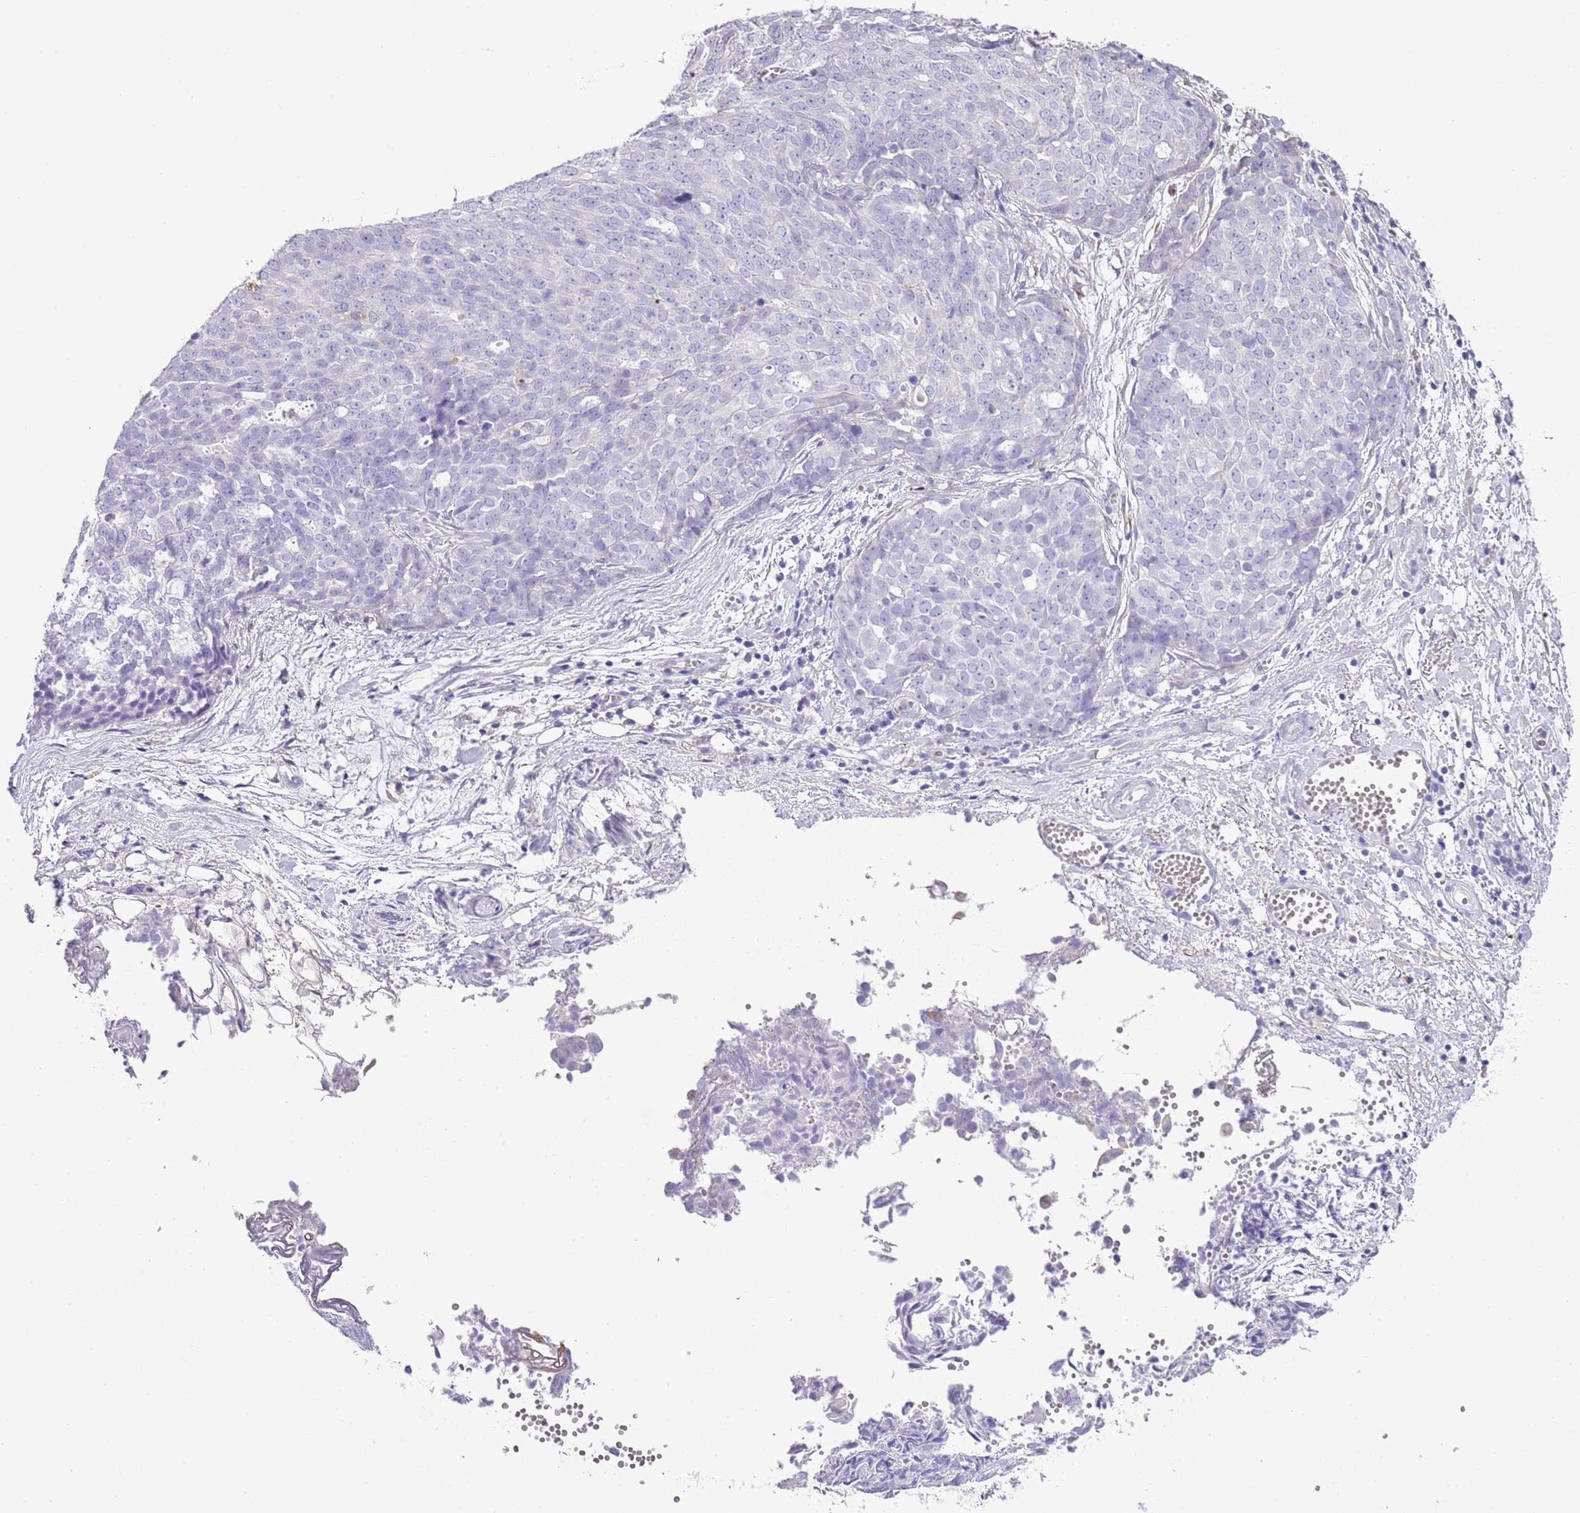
{"staining": {"intensity": "negative", "quantity": "none", "location": "none"}, "tissue": "ovarian cancer", "cell_type": "Tumor cells", "image_type": "cancer", "snomed": [{"axis": "morphology", "description": "Cystadenocarcinoma, serous, NOS"}, {"axis": "topography", "description": "Soft tissue"}, {"axis": "topography", "description": "Ovary"}], "caption": "An immunohistochemistry micrograph of ovarian cancer (serous cystadenocarcinoma) is shown. There is no staining in tumor cells of ovarian cancer (serous cystadenocarcinoma).", "gene": "ABHD17C", "patient": {"sex": "female", "age": 57}}